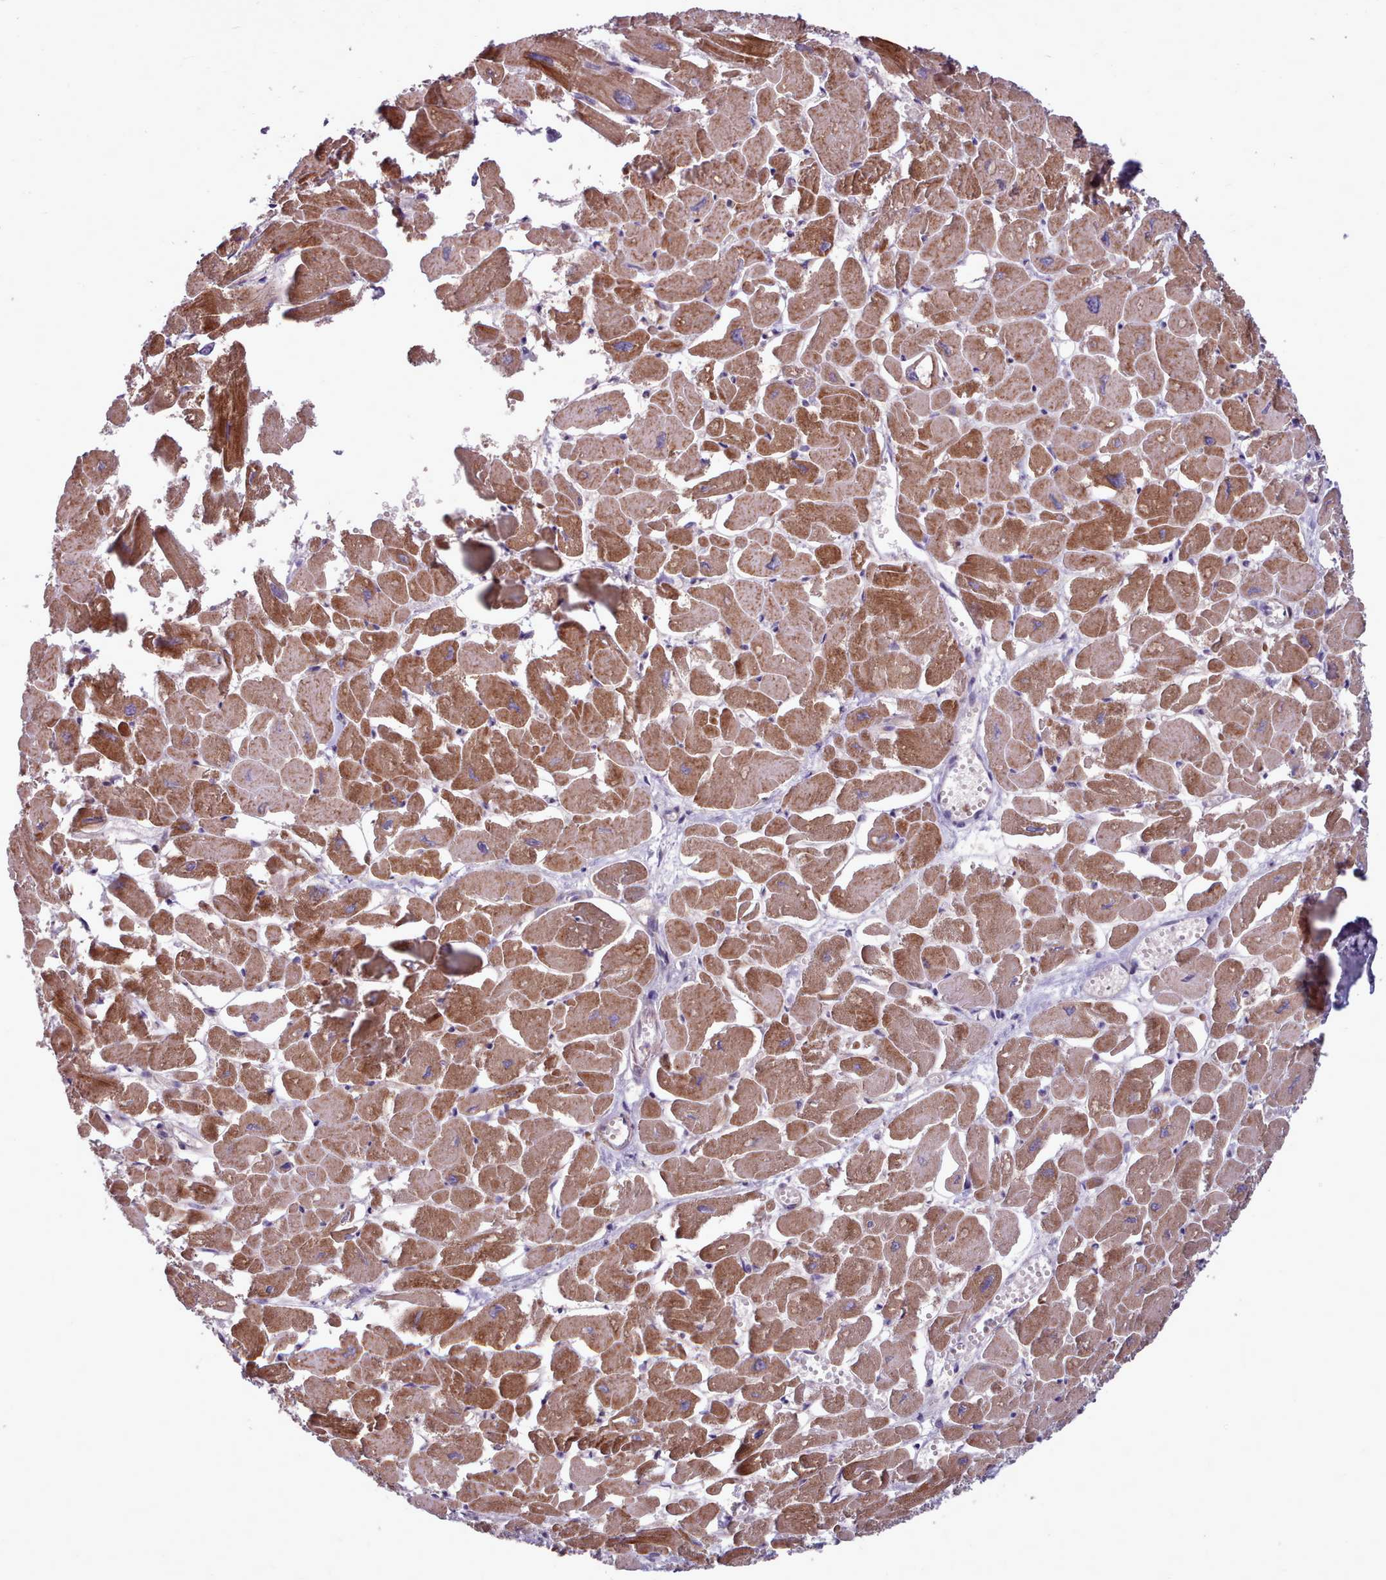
{"staining": {"intensity": "moderate", "quantity": ">75%", "location": "cytoplasmic/membranous"}, "tissue": "heart muscle", "cell_type": "Cardiomyocytes", "image_type": "normal", "snomed": [{"axis": "morphology", "description": "Normal tissue, NOS"}, {"axis": "topography", "description": "Heart"}], "caption": "Immunohistochemical staining of benign human heart muscle exhibits moderate cytoplasmic/membranous protein staining in about >75% of cardiomyocytes. Nuclei are stained in blue.", "gene": "AHCY", "patient": {"sex": "male", "age": 54}}